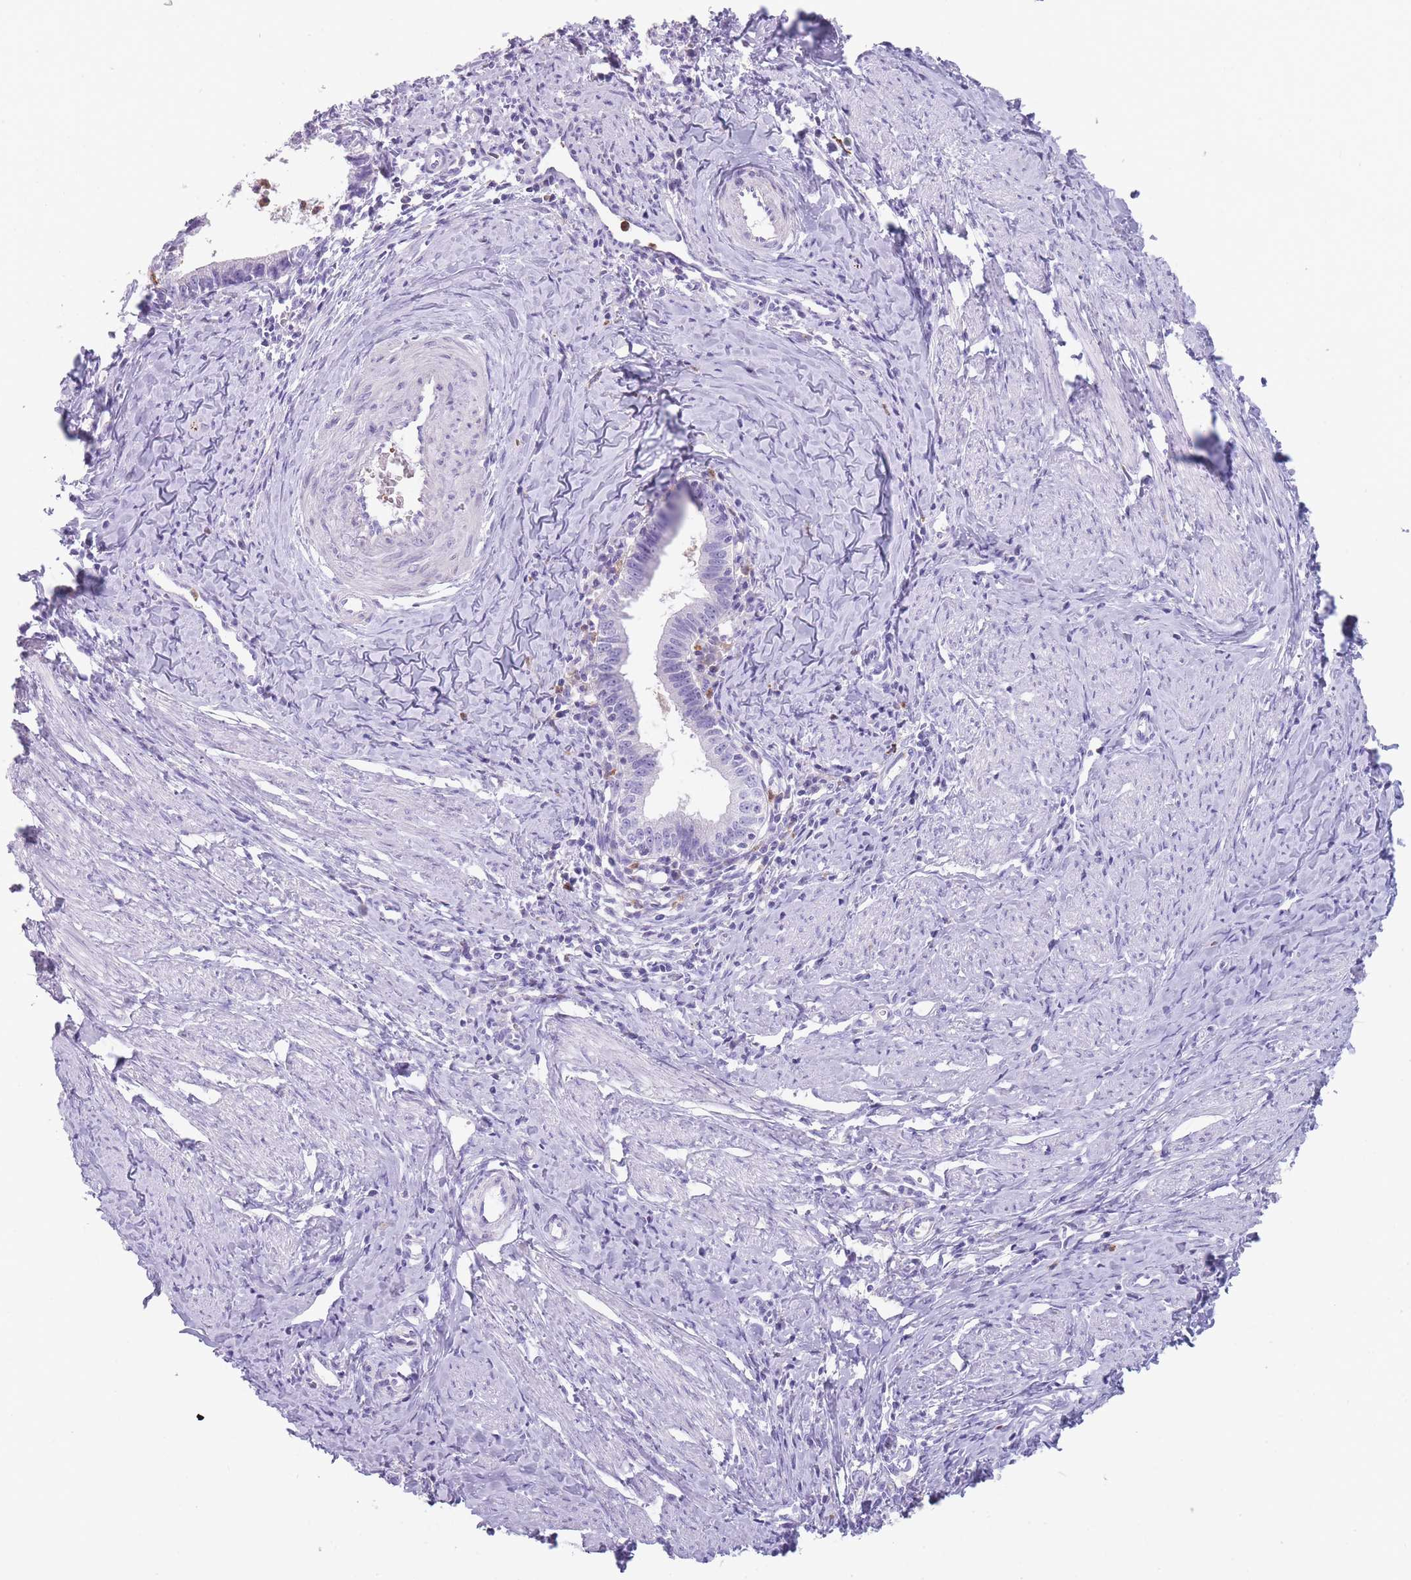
{"staining": {"intensity": "negative", "quantity": "none", "location": "none"}, "tissue": "cervical cancer", "cell_type": "Tumor cells", "image_type": "cancer", "snomed": [{"axis": "morphology", "description": "Adenocarcinoma, NOS"}, {"axis": "topography", "description": "Cervix"}], "caption": "An immunohistochemistry histopathology image of cervical adenocarcinoma is shown. There is no staining in tumor cells of cervical adenocarcinoma.", "gene": "CR1L", "patient": {"sex": "female", "age": 36}}